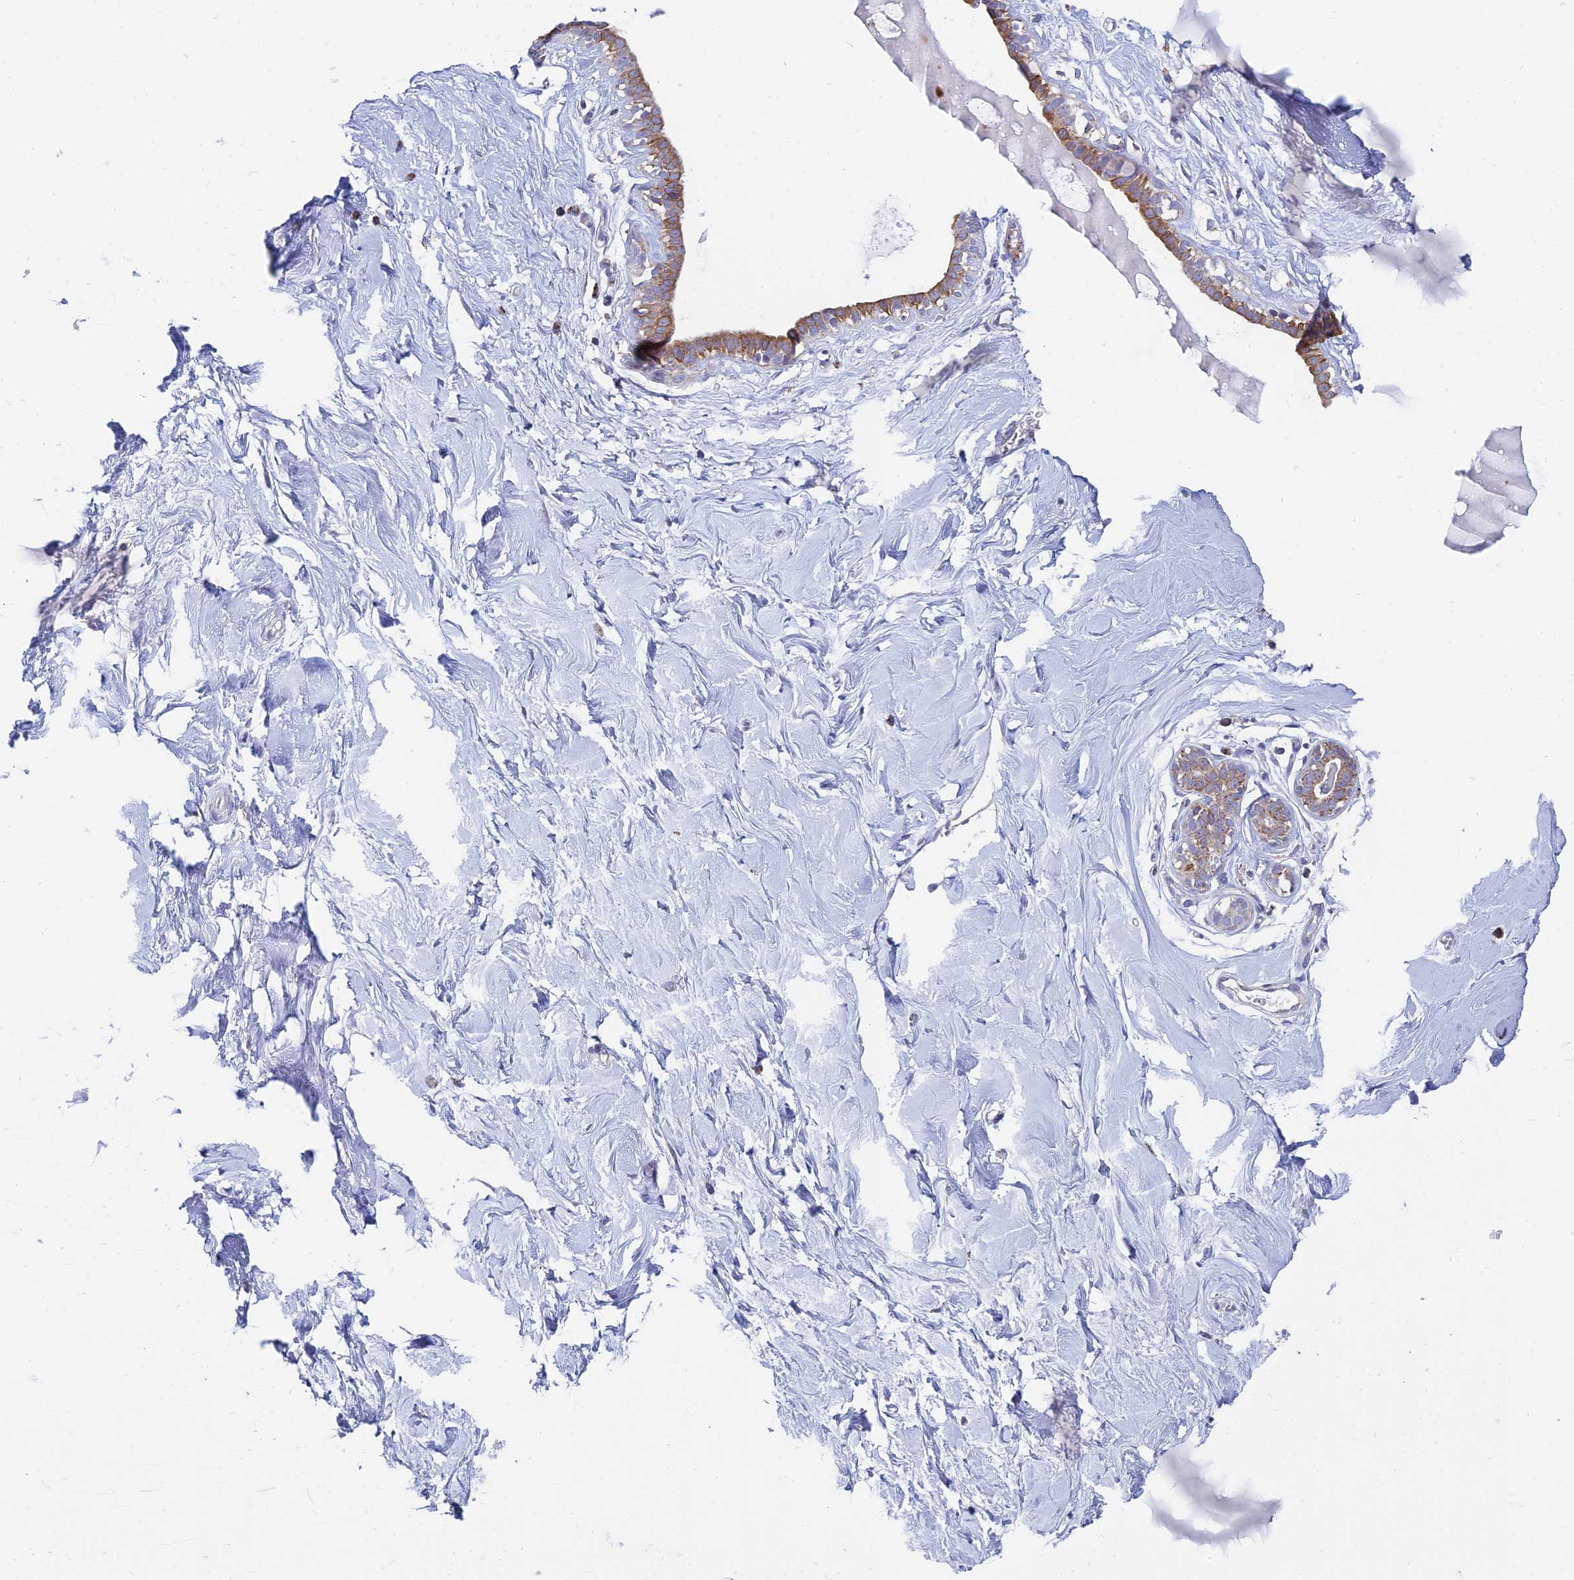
{"staining": {"intensity": "negative", "quantity": "none", "location": "none"}, "tissue": "breast", "cell_type": "Adipocytes", "image_type": "normal", "snomed": [{"axis": "morphology", "description": "Normal tissue, NOS"}, {"axis": "morphology", "description": "Adenoma, NOS"}, {"axis": "topography", "description": "Breast"}], "caption": "Adipocytes are negative for brown protein staining in unremarkable breast. (DAB (3,3'-diaminobenzidine) immunohistochemistry (IHC) visualized using brightfield microscopy, high magnification).", "gene": "REXO5", "patient": {"sex": "female", "age": 23}}